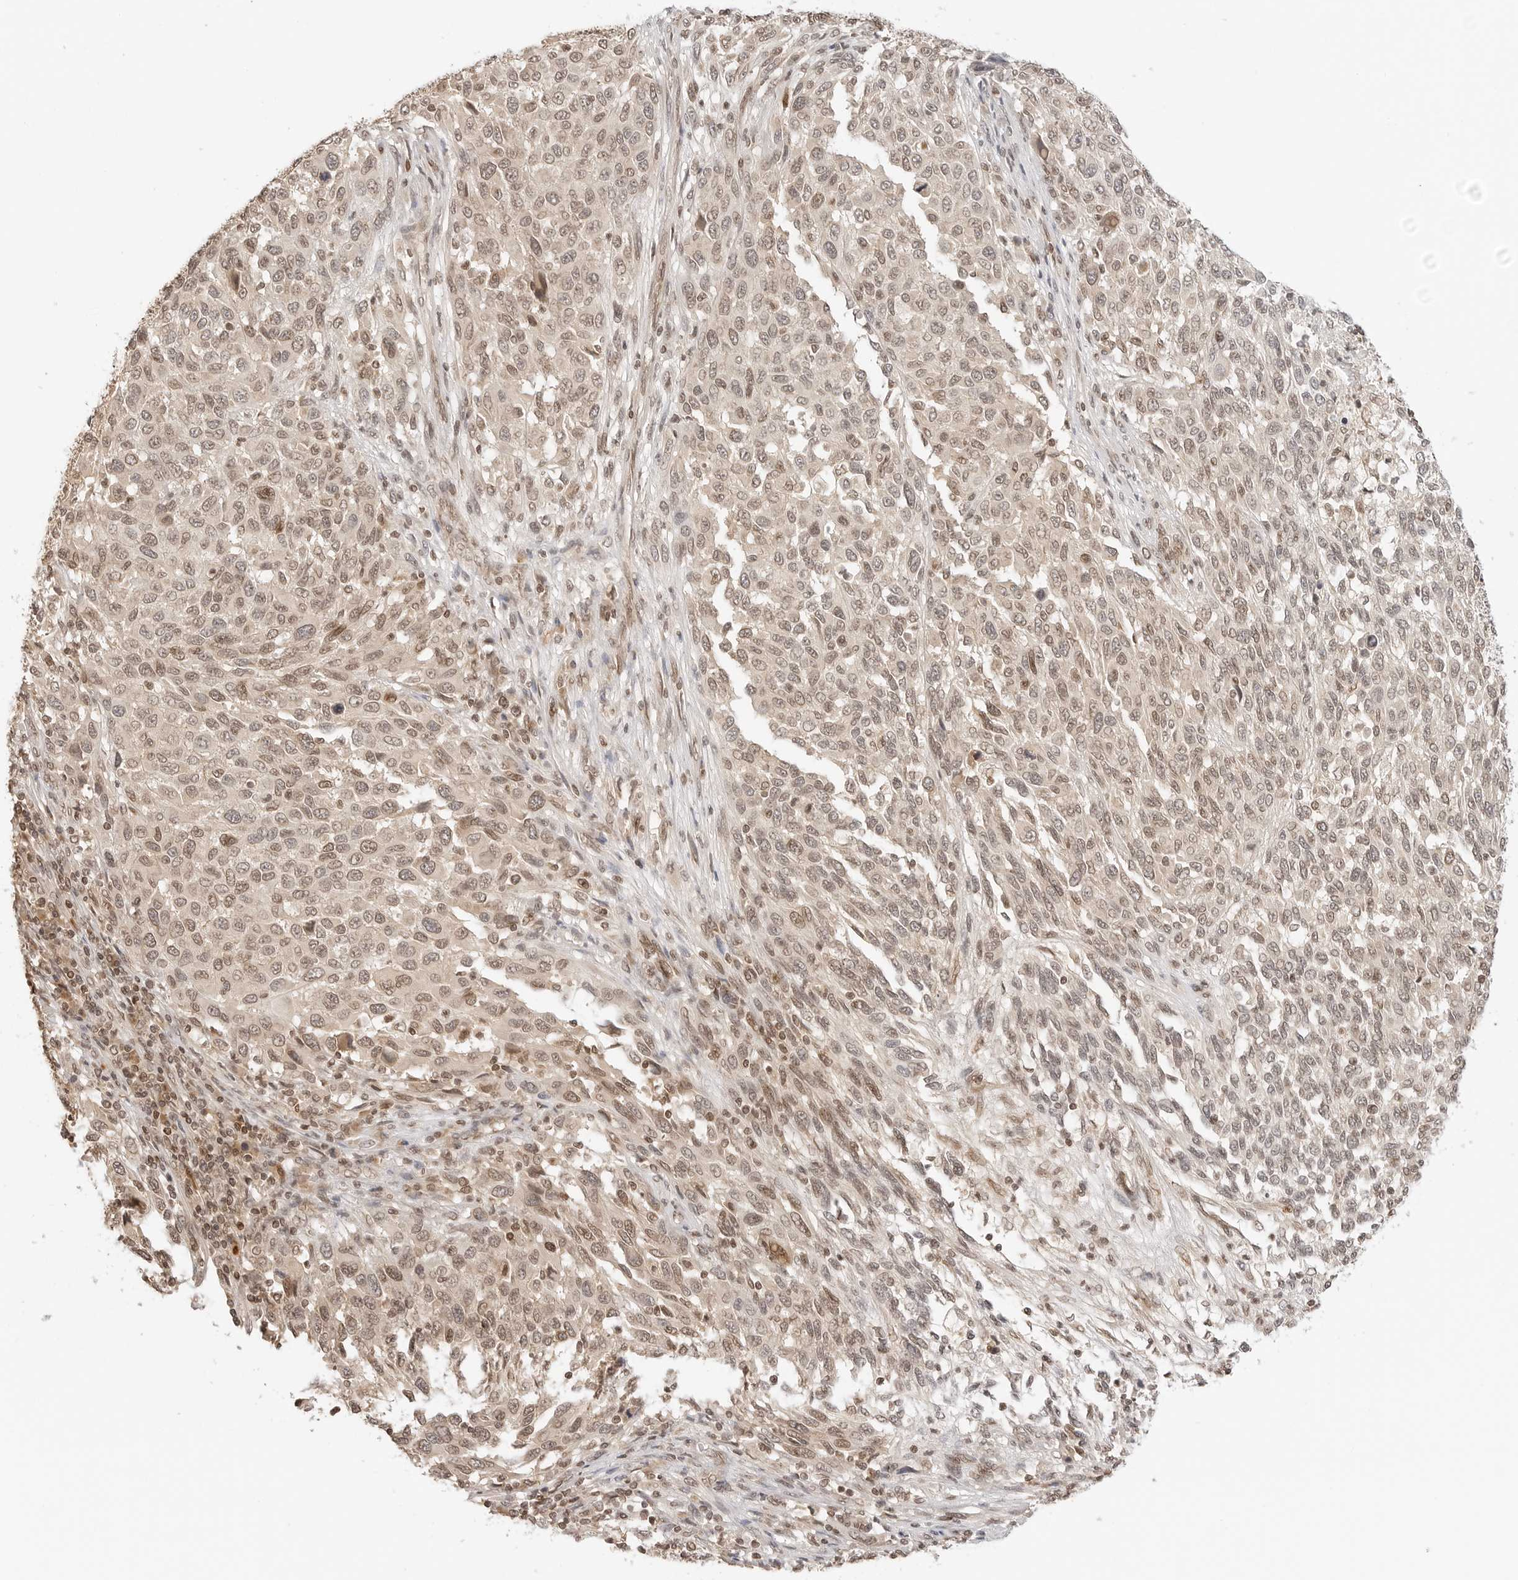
{"staining": {"intensity": "weak", "quantity": ">75%", "location": "cytoplasmic/membranous,nuclear"}, "tissue": "melanoma", "cell_type": "Tumor cells", "image_type": "cancer", "snomed": [{"axis": "morphology", "description": "Malignant melanoma, Metastatic site"}, {"axis": "topography", "description": "Lymph node"}], "caption": "Tumor cells display low levels of weak cytoplasmic/membranous and nuclear staining in approximately >75% of cells in malignant melanoma (metastatic site).", "gene": "POLH", "patient": {"sex": "male", "age": 61}}